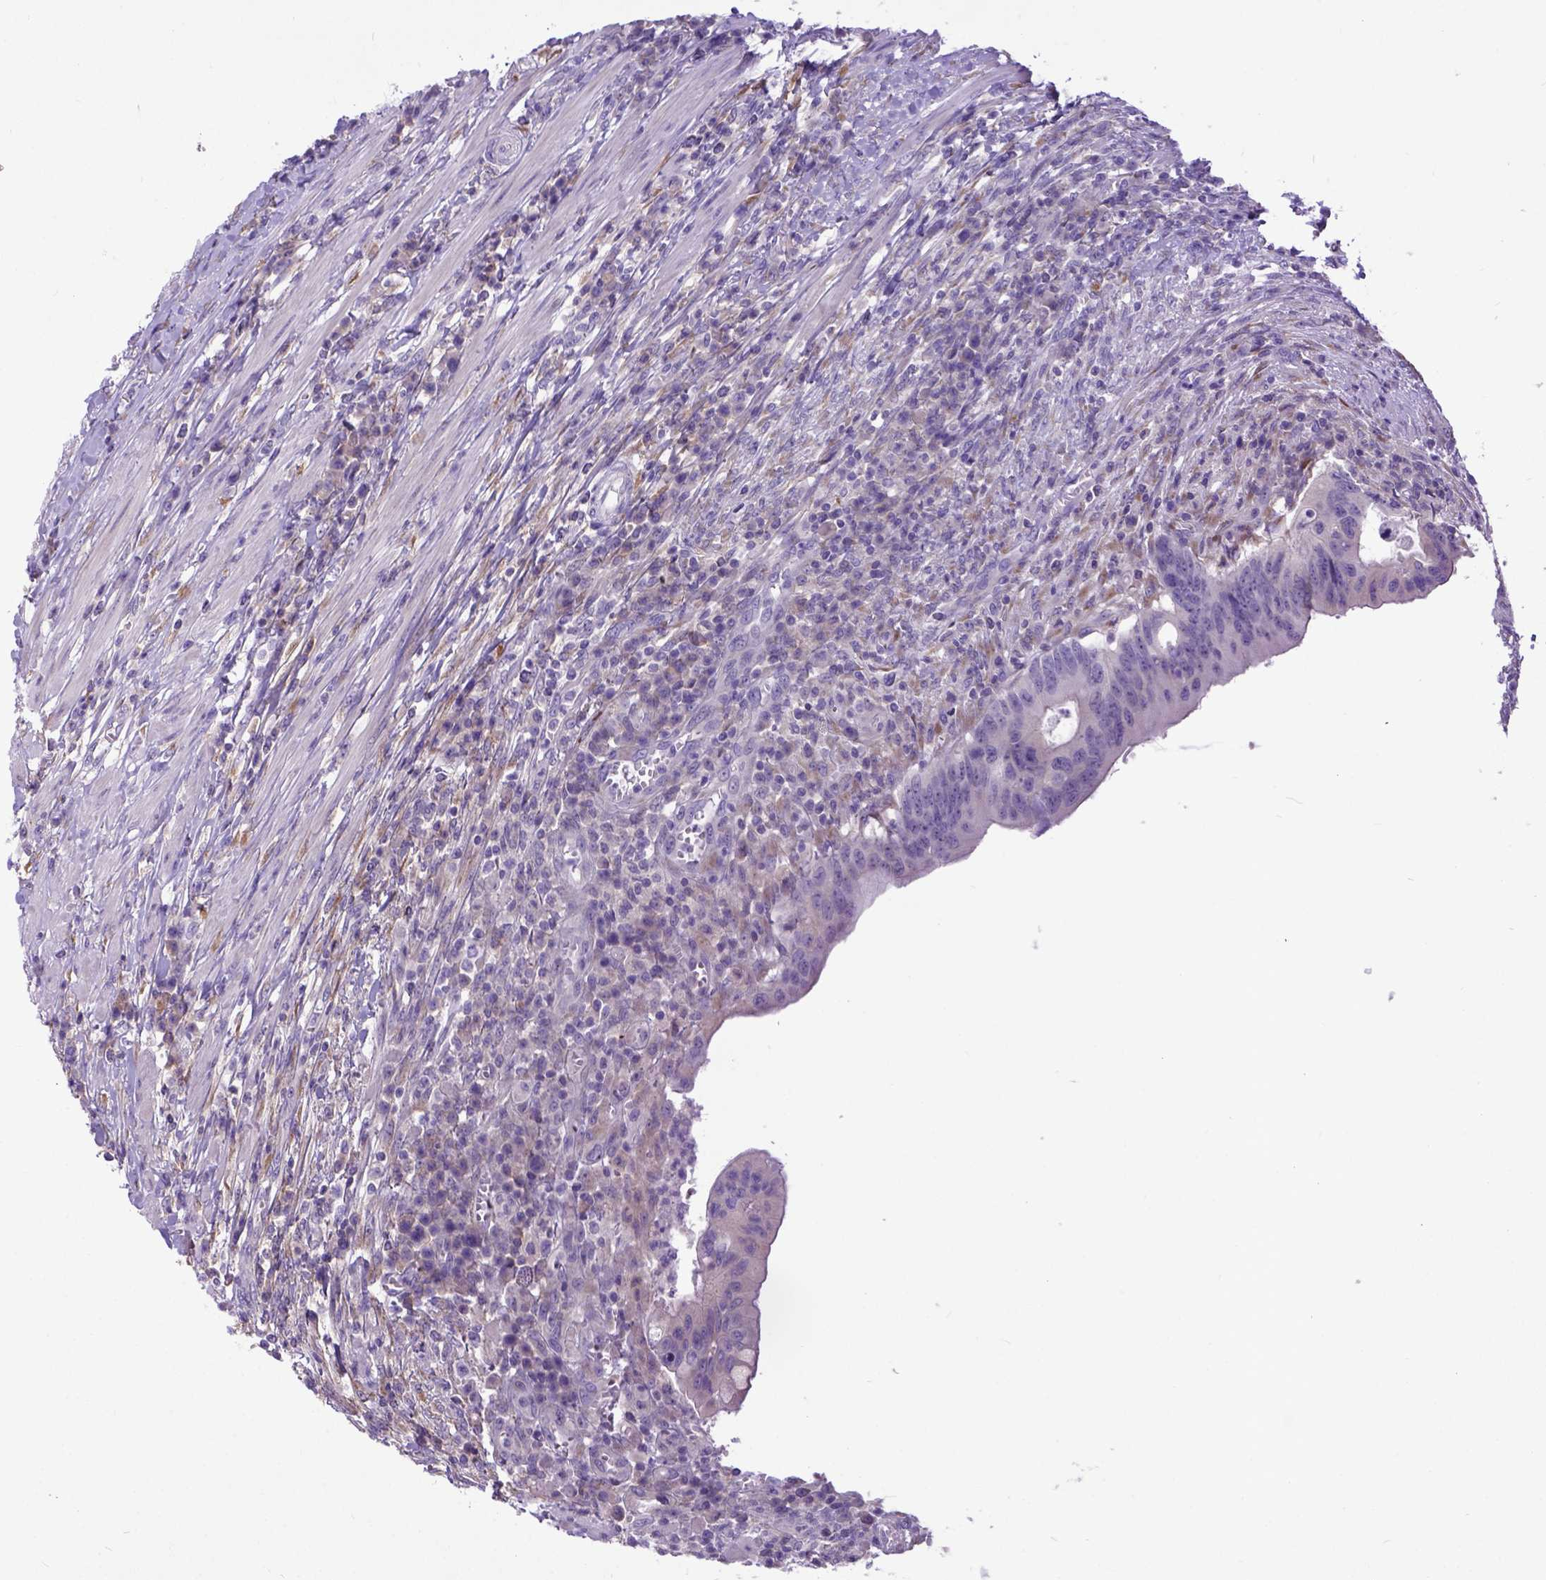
{"staining": {"intensity": "moderate", "quantity": "<25%", "location": "cytoplasmic/membranous"}, "tissue": "colorectal cancer", "cell_type": "Tumor cells", "image_type": "cancer", "snomed": [{"axis": "morphology", "description": "Adenocarcinoma, NOS"}, {"axis": "topography", "description": "Colon"}], "caption": "Tumor cells show low levels of moderate cytoplasmic/membranous positivity in approximately <25% of cells in adenocarcinoma (colorectal).", "gene": "NEK5", "patient": {"sex": "male", "age": 65}}